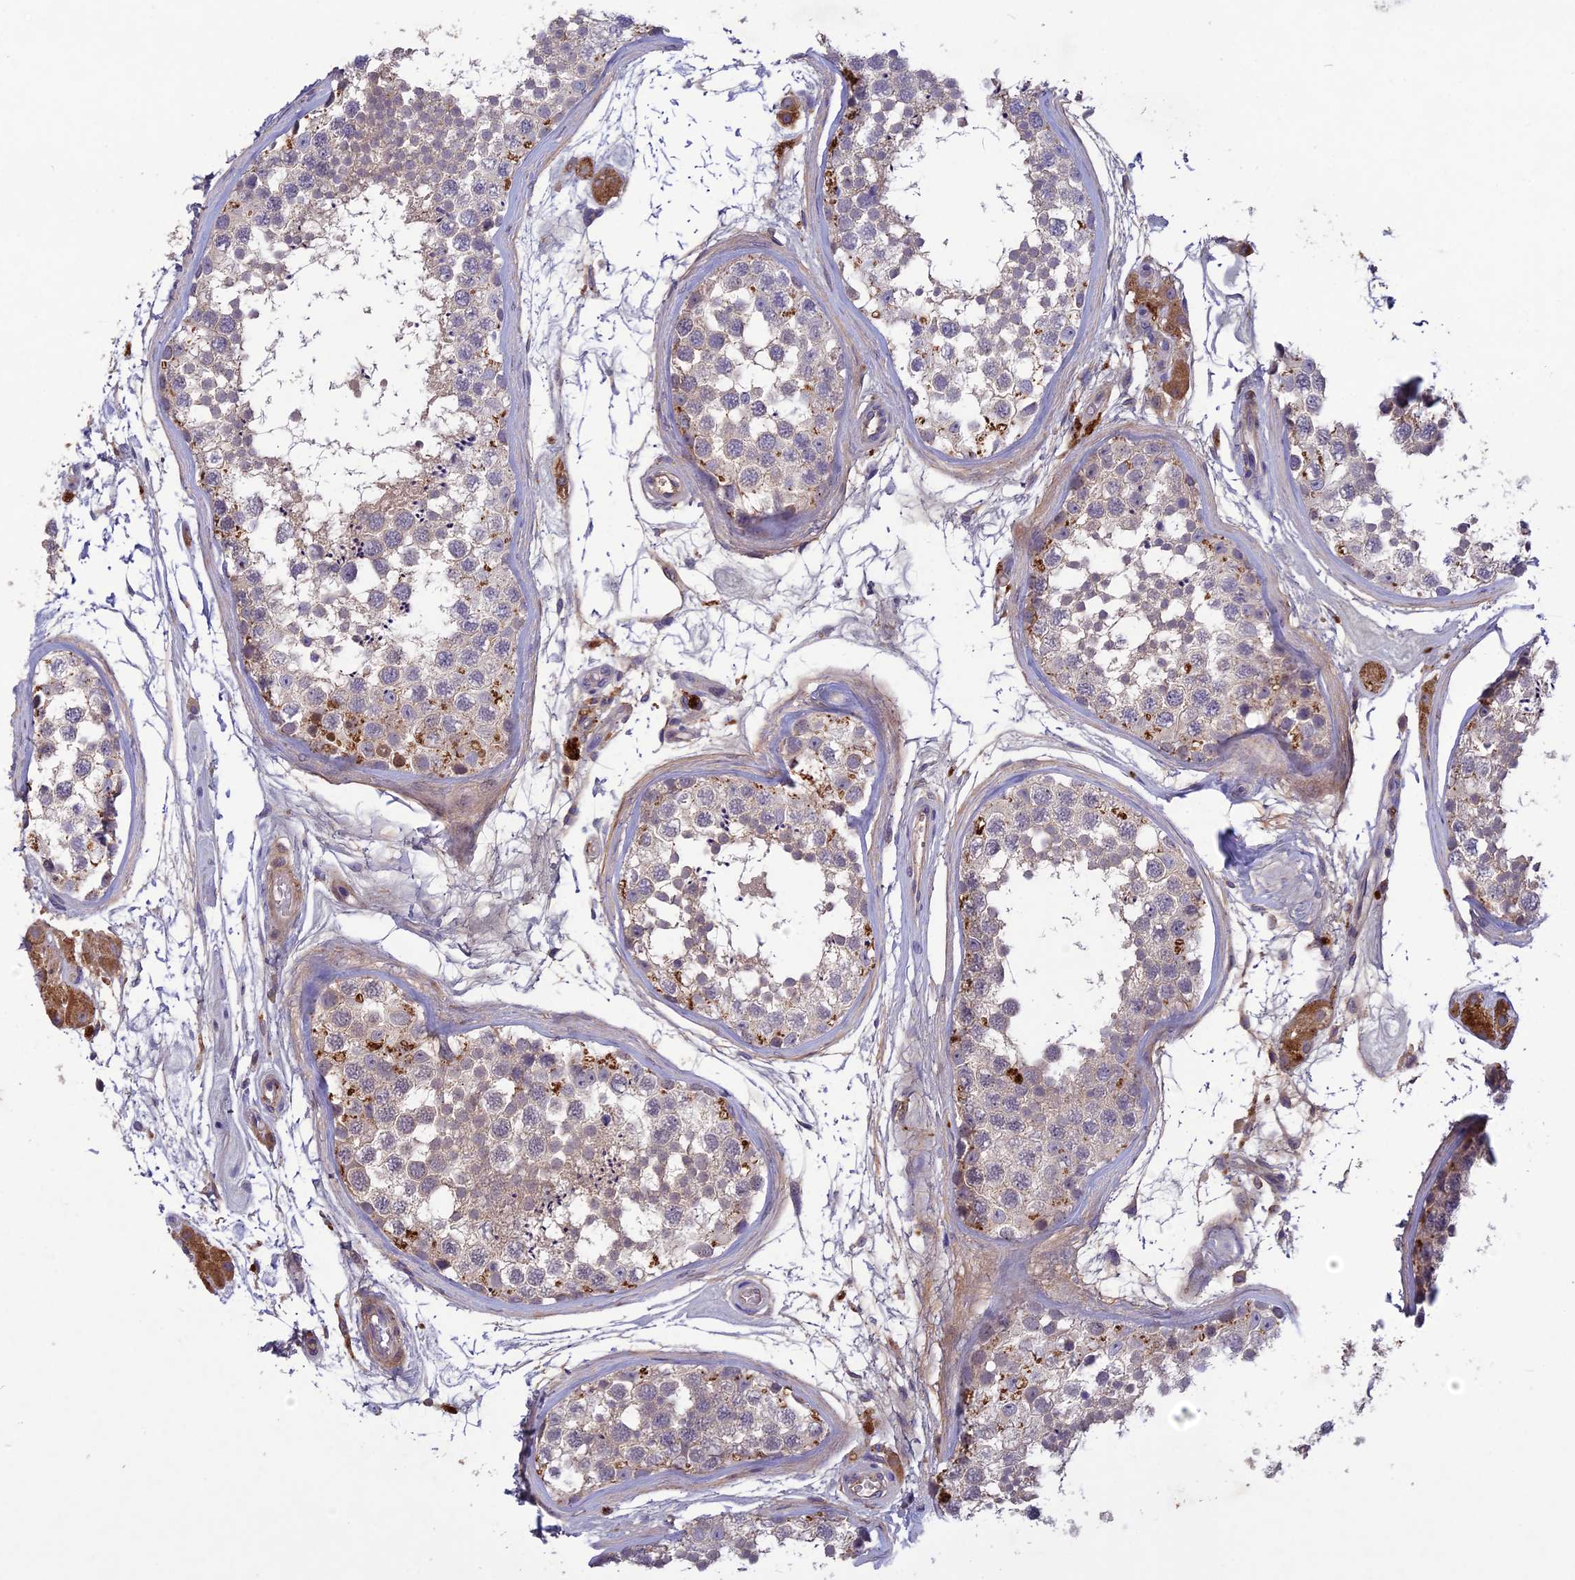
{"staining": {"intensity": "weak", "quantity": "<25%", "location": "cytoplasmic/membranous"}, "tissue": "testis", "cell_type": "Cells in seminiferous ducts", "image_type": "normal", "snomed": [{"axis": "morphology", "description": "Normal tissue, NOS"}, {"axis": "topography", "description": "Testis"}], "caption": "An immunohistochemistry (IHC) histopathology image of normal testis is shown. There is no staining in cells in seminiferous ducts of testis. (Brightfield microscopy of DAB (3,3'-diaminobenzidine) IHC at high magnification).", "gene": "ADO", "patient": {"sex": "male", "age": 56}}